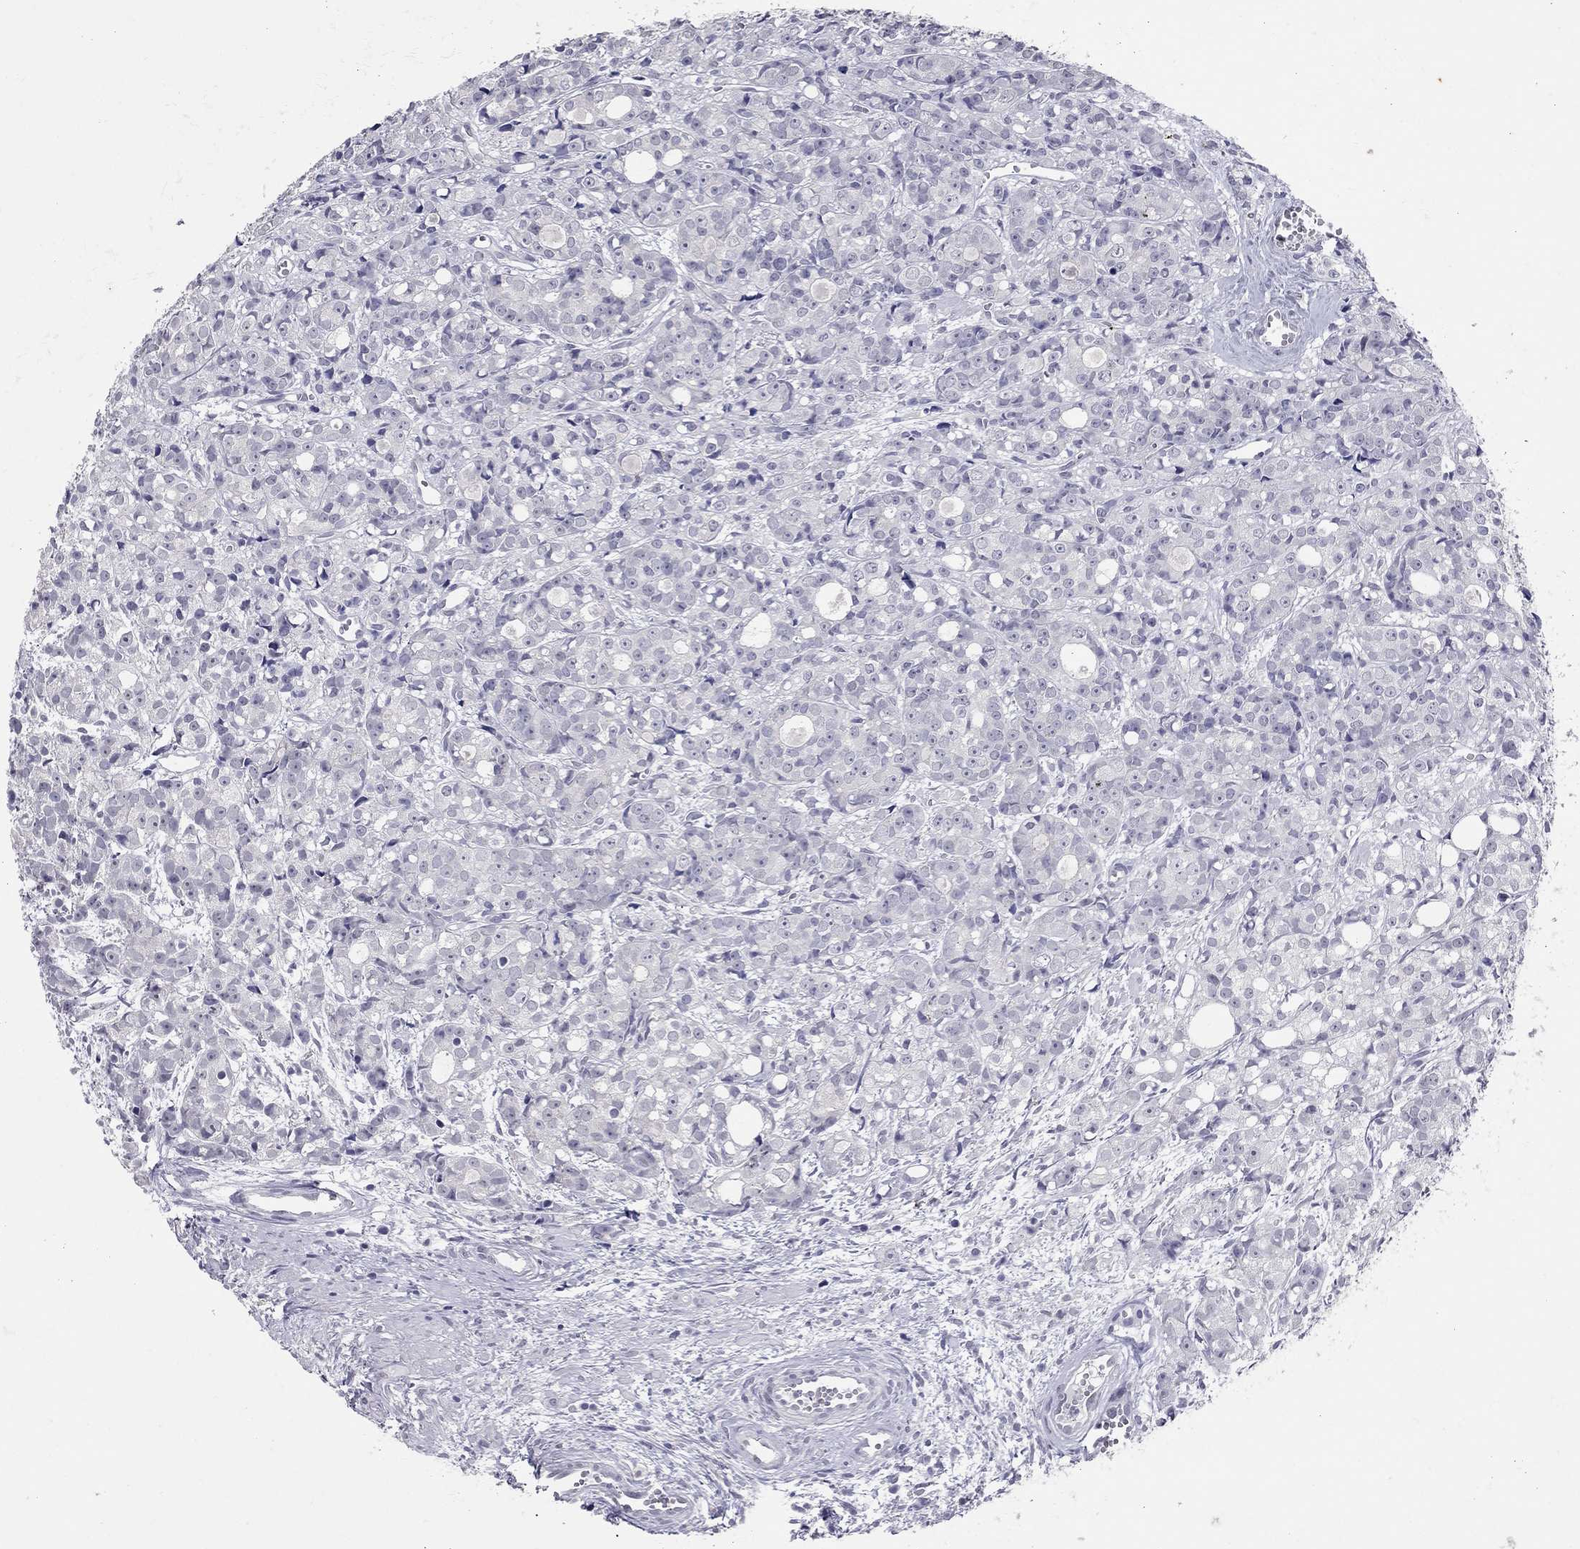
{"staining": {"intensity": "negative", "quantity": "none", "location": "none"}, "tissue": "prostate cancer", "cell_type": "Tumor cells", "image_type": "cancer", "snomed": [{"axis": "morphology", "description": "Adenocarcinoma, Medium grade"}, {"axis": "topography", "description": "Prostate"}], "caption": "A photomicrograph of prostate adenocarcinoma (medium-grade) stained for a protein demonstrates no brown staining in tumor cells.", "gene": "SHOC2", "patient": {"sex": "male", "age": 74}}